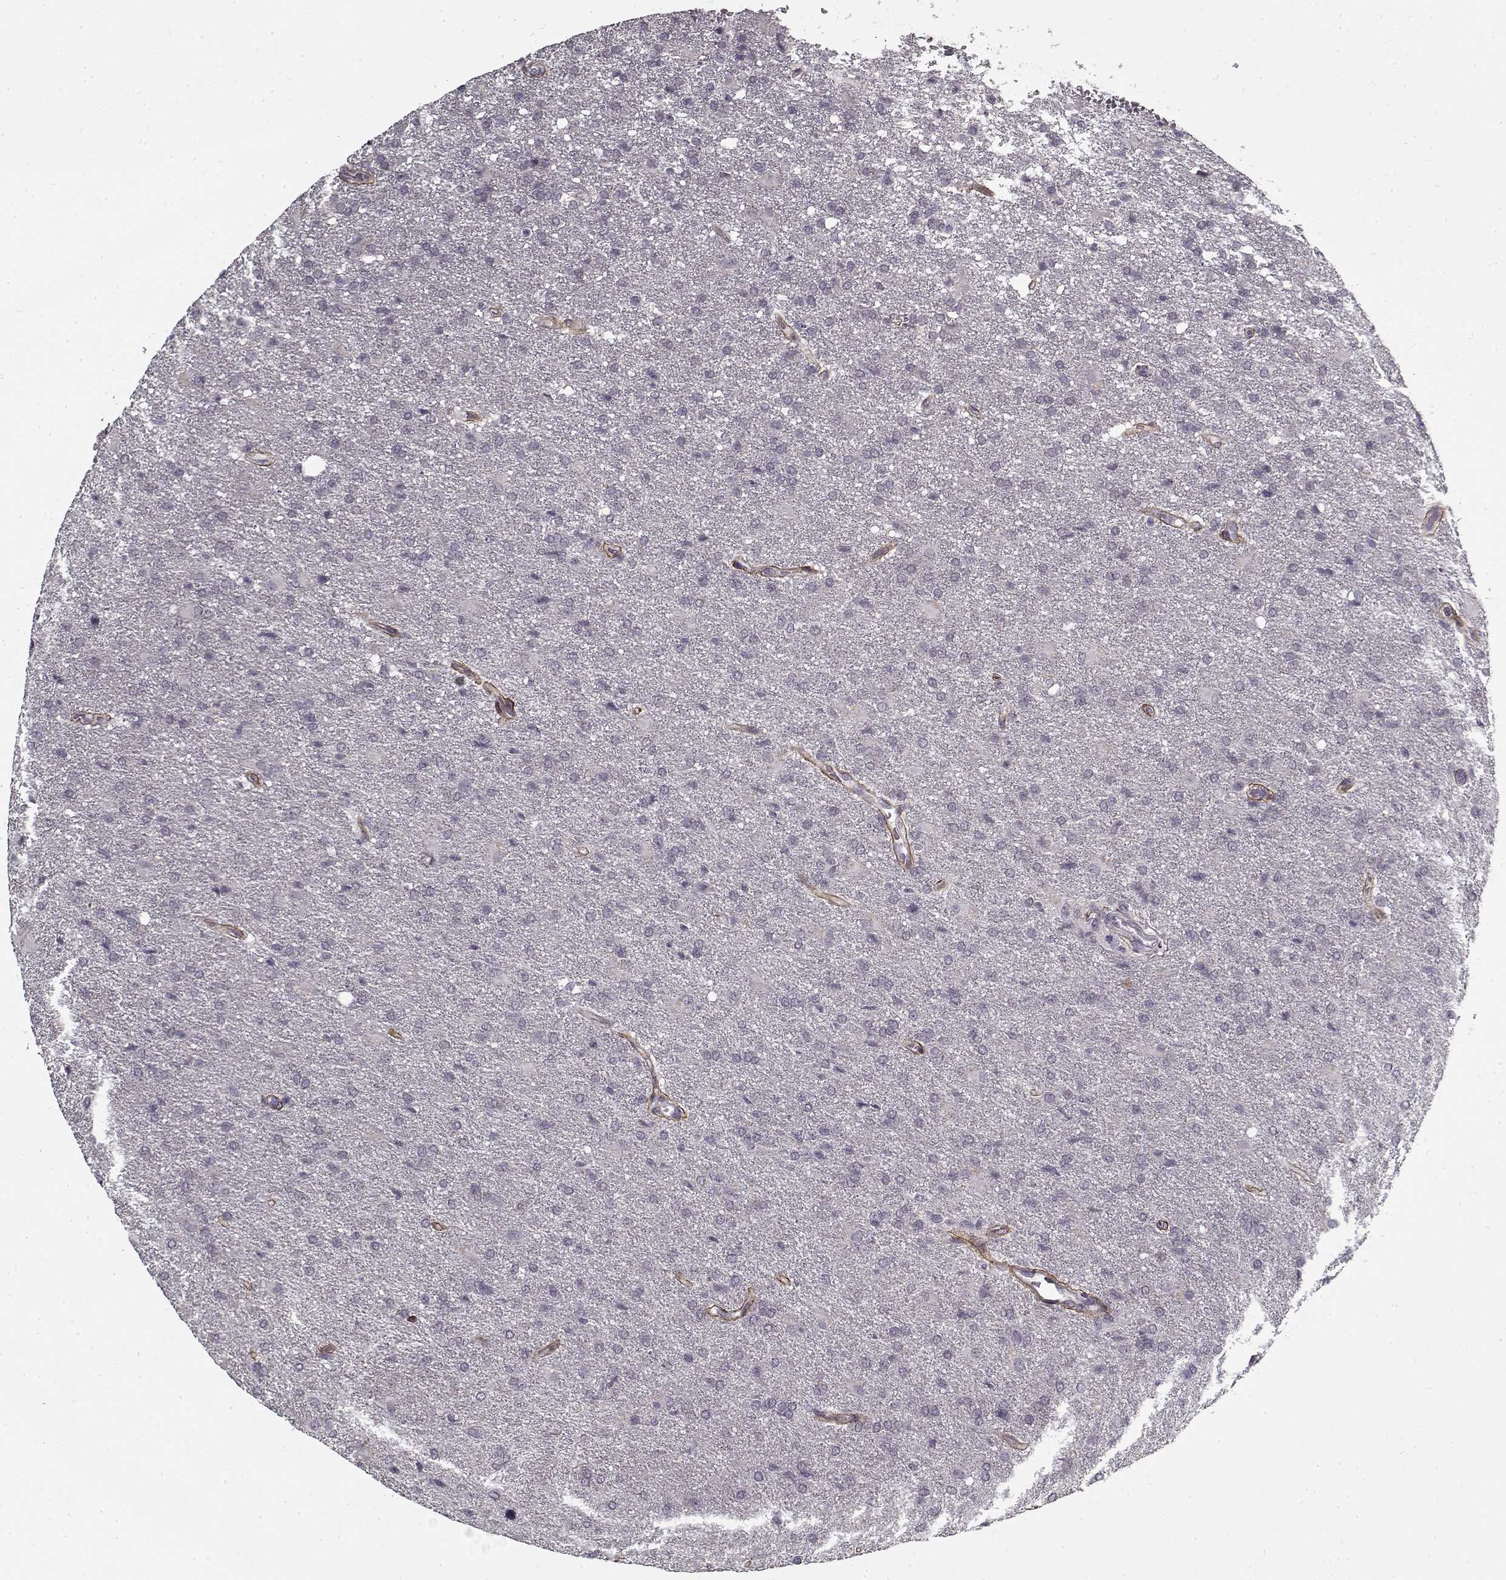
{"staining": {"intensity": "negative", "quantity": "none", "location": "none"}, "tissue": "glioma", "cell_type": "Tumor cells", "image_type": "cancer", "snomed": [{"axis": "morphology", "description": "Glioma, malignant, High grade"}, {"axis": "topography", "description": "Brain"}], "caption": "This is an IHC image of human malignant glioma (high-grade). There is no positivity in tumor cells.", "gene": "LAMA2", "patient": {"sex": "male", "age": 68}}